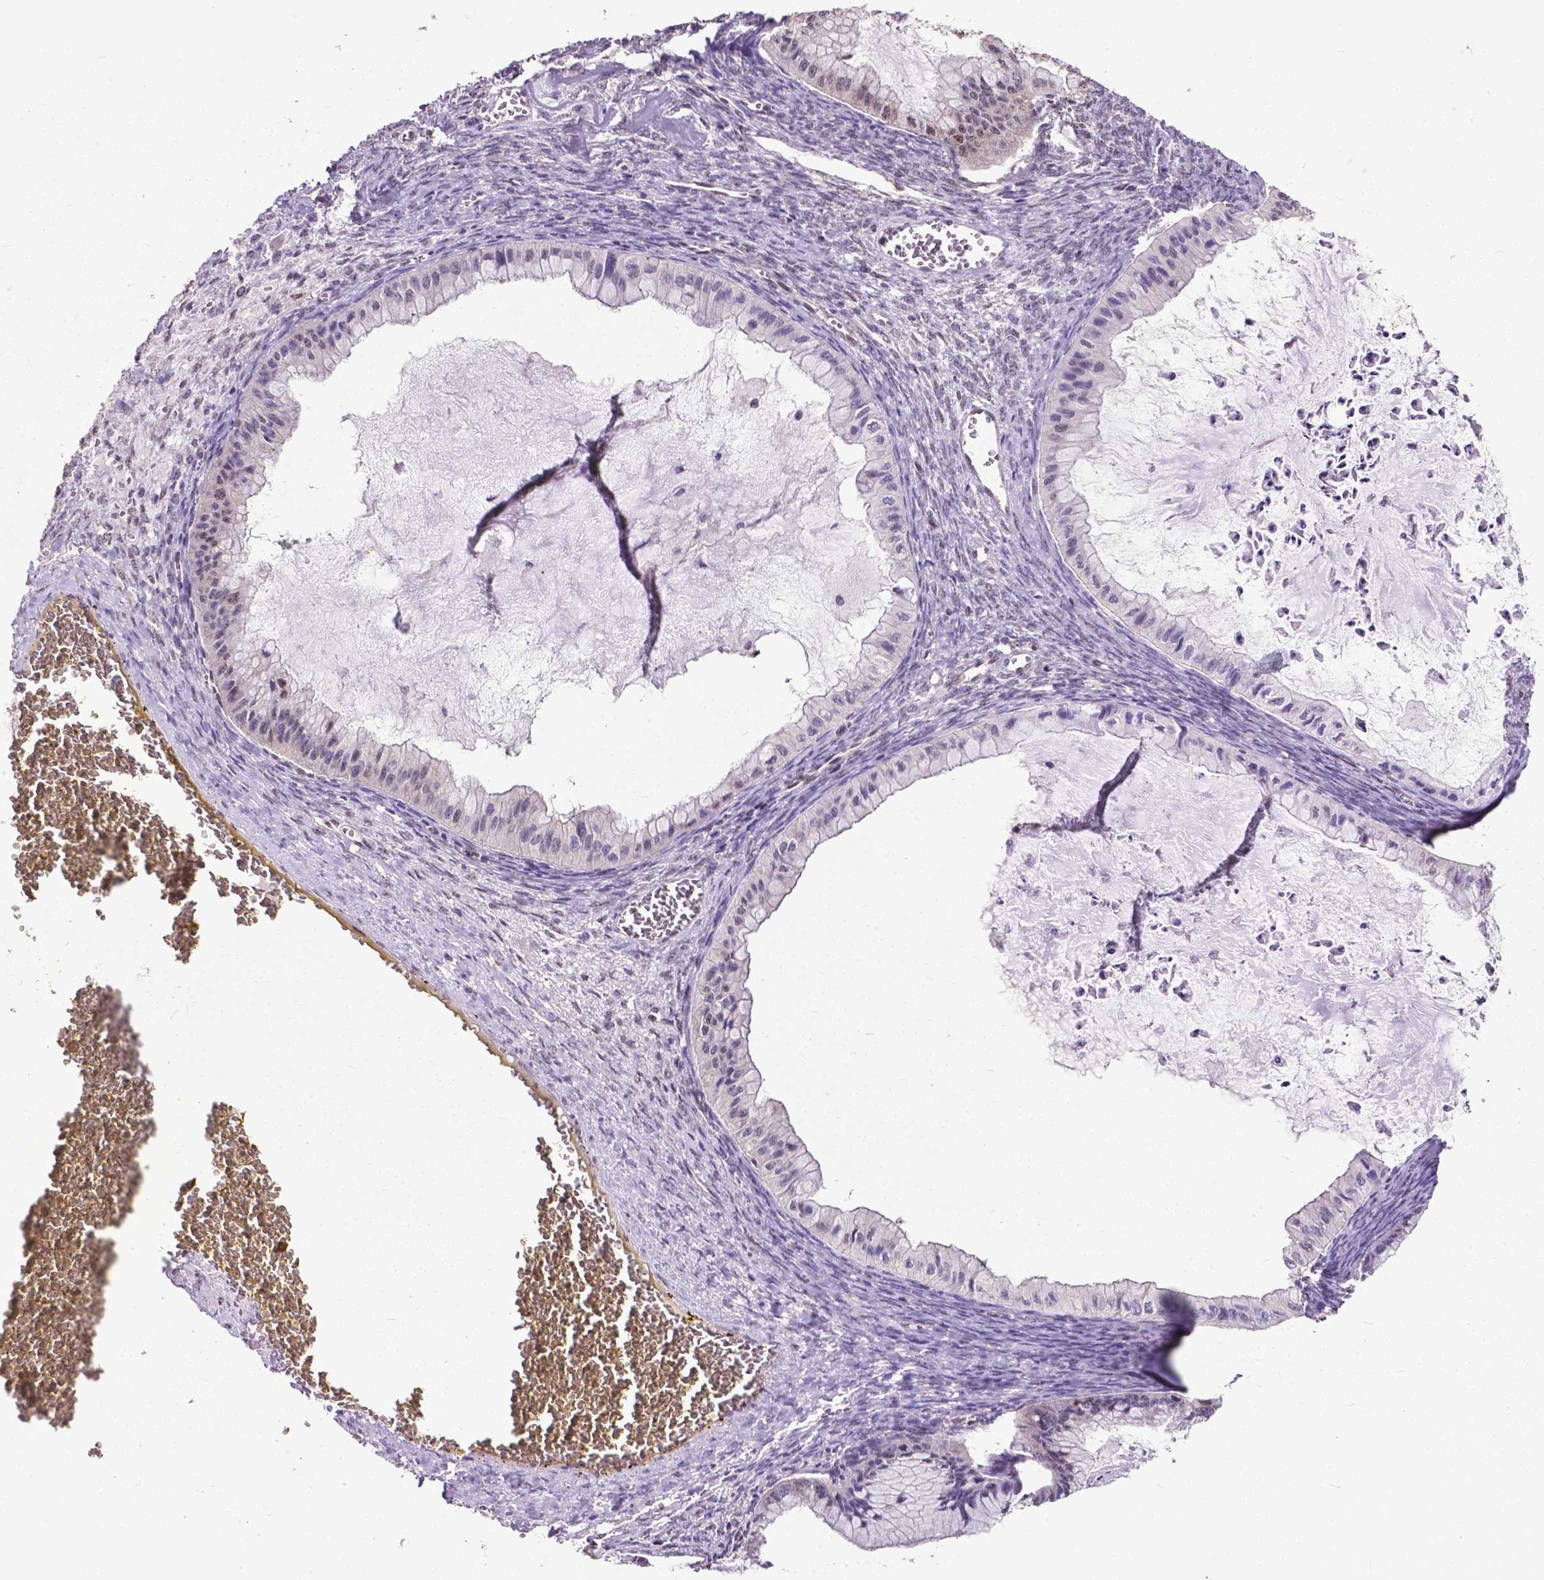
{"staining": {"intensity": "weak", "quantity": "<25%", "location": "nuclear"}, "tissue": "ovarian cancer", "cell_type": "Tumor cells", "image_type": "cancer", "snomed": [{"axis": "morphology", "description": "Cystadenocarcinoma, mucinous, NOS"}, {"axis": "topography", "description": "Ovary"}], "caption": "IHC of human ovarian cancer exhibits no positivity in tumor cells.", "gene": "FAF1", "patient": {"sex": "female", "age": 72}}